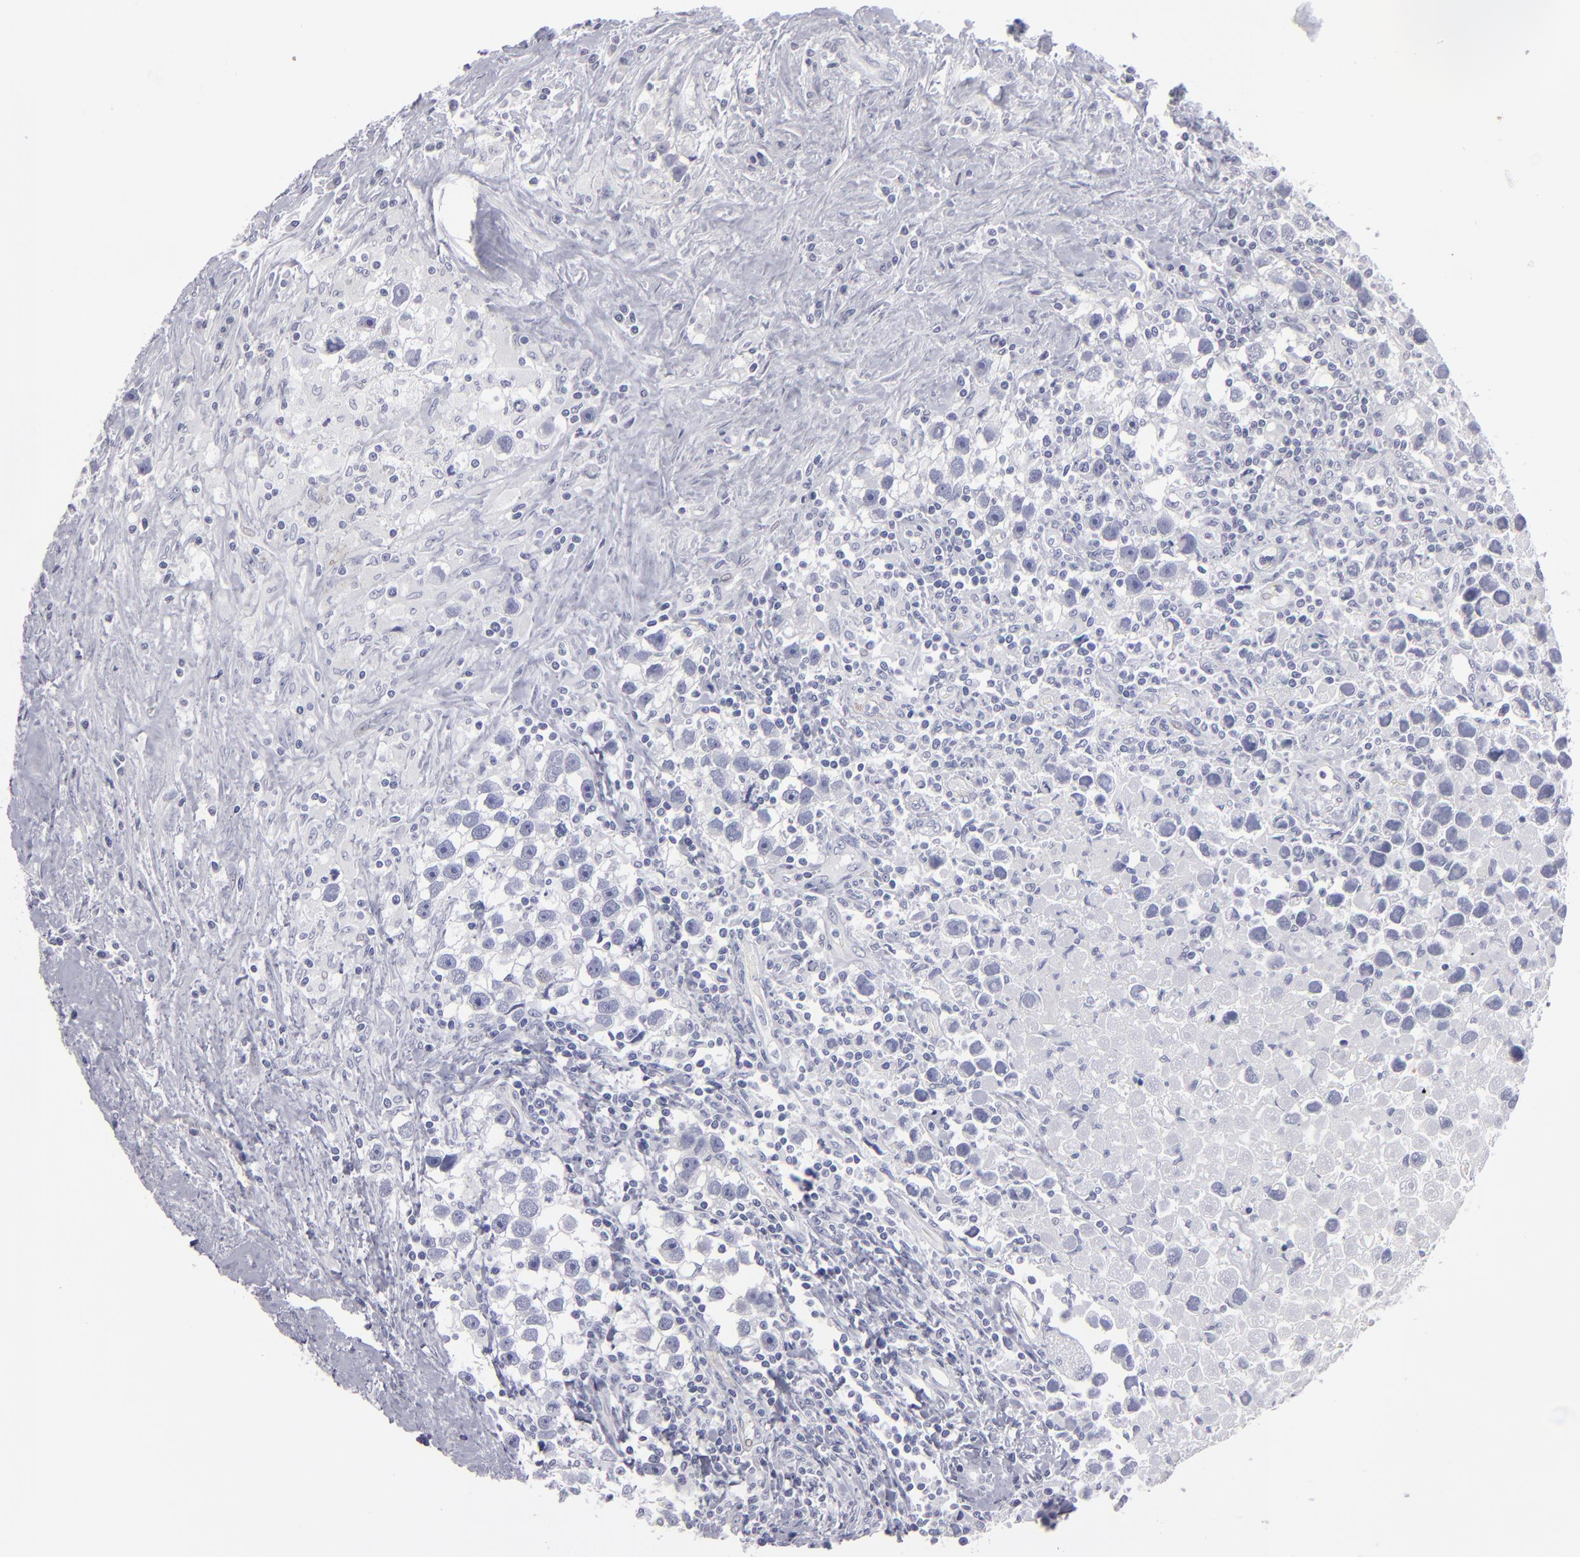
{"staining": {"intensity": "negative", "quantity": "none", "location": "none"}, "tissue": "testis cancer", "cell_type": "Tumor cells", "image_type": "cancer", "snomed": [{"axis": "morphology", "description": "Seminoma, NOS"}, {"axis": "topography", "description": "Testis"}], "caption": "A photomicrograph of testis seminoma stained for a protein exhibits no brown staining in tumor cells.", "gene": "CADM3", "patient": {"sex": "male", "age": 43}}